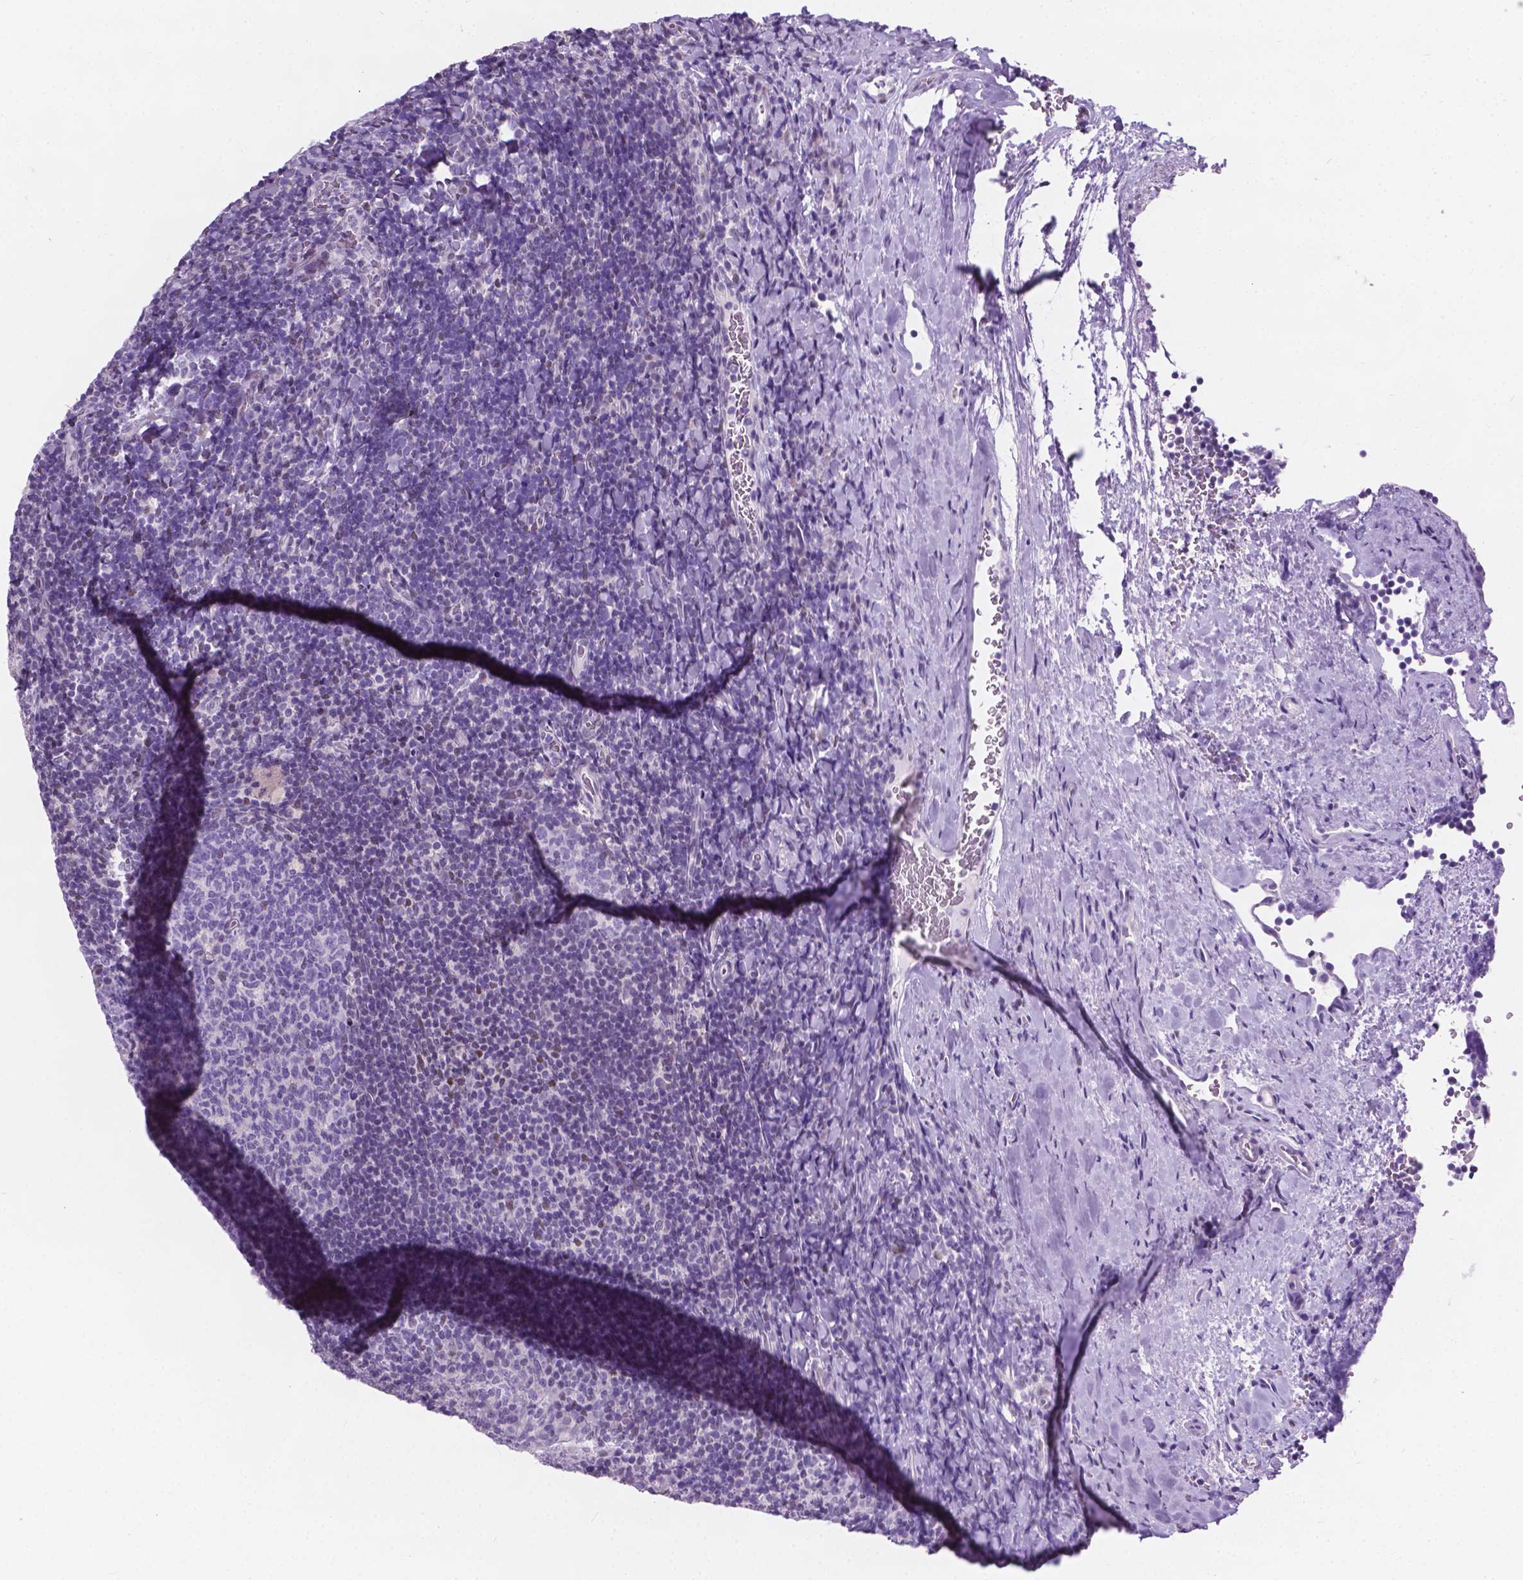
{"staining": {"intensity": "negative", "quantity": "none", "location": "none"}, "tissue": "tonsil", "cell_type": "Germinal center cells", "image_type": "normal", "snomed": [{"axis": "morphology", "description": "Normal tissue, NOS"}, {"axis": "topography", "description": "Tonsil"}], "caption": "This is a micrograph of IHC staining of normal tonsil, which shows no staining in germinal center cells. (Immunohistochemistry (ihc), brightfield microscopy, high magnification).", "gene": "TMEM210", "patient": {"sex": "male", "age": 17}}